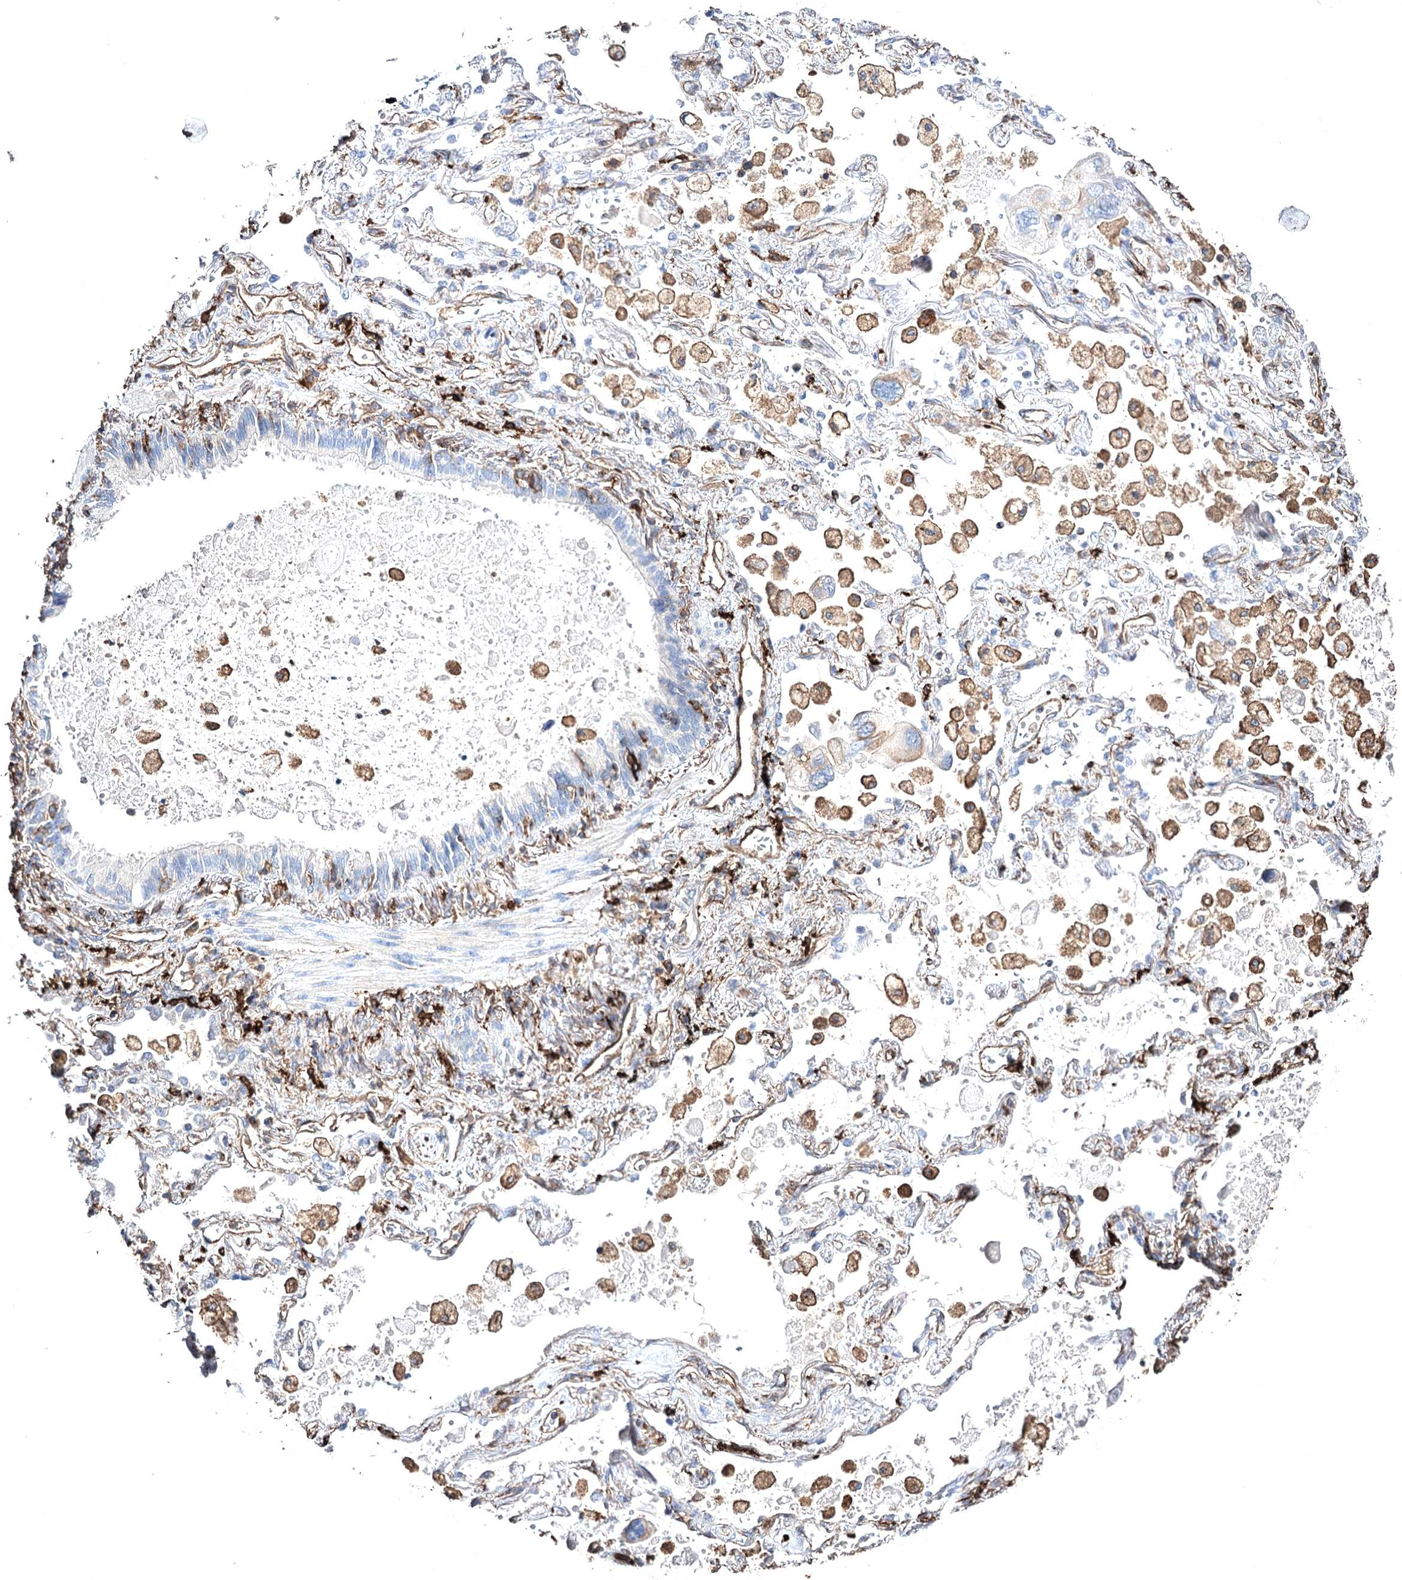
{"staining": {"intensity": "moderate", "quantity": "<25%", "location": "cytoplasmic/membranous"}, "tissue": "lung cancer", "cell_type": "Tumor cells", "image_type": "cancer", "snomed": [{"axis": "morphology", "description": "Squamous cell carcinoma, NOS"}, {"axis": "topography", "description": "Lung"}], "caption": "This is a micrograph of immunohistochemistry (IHC) staining of lung cancer, which shows moderate positivity in the cytoplasmic/membranous of tumor cells.", "gene": "CLEC4M", "patient": {"sex": "female", "age": 73}}